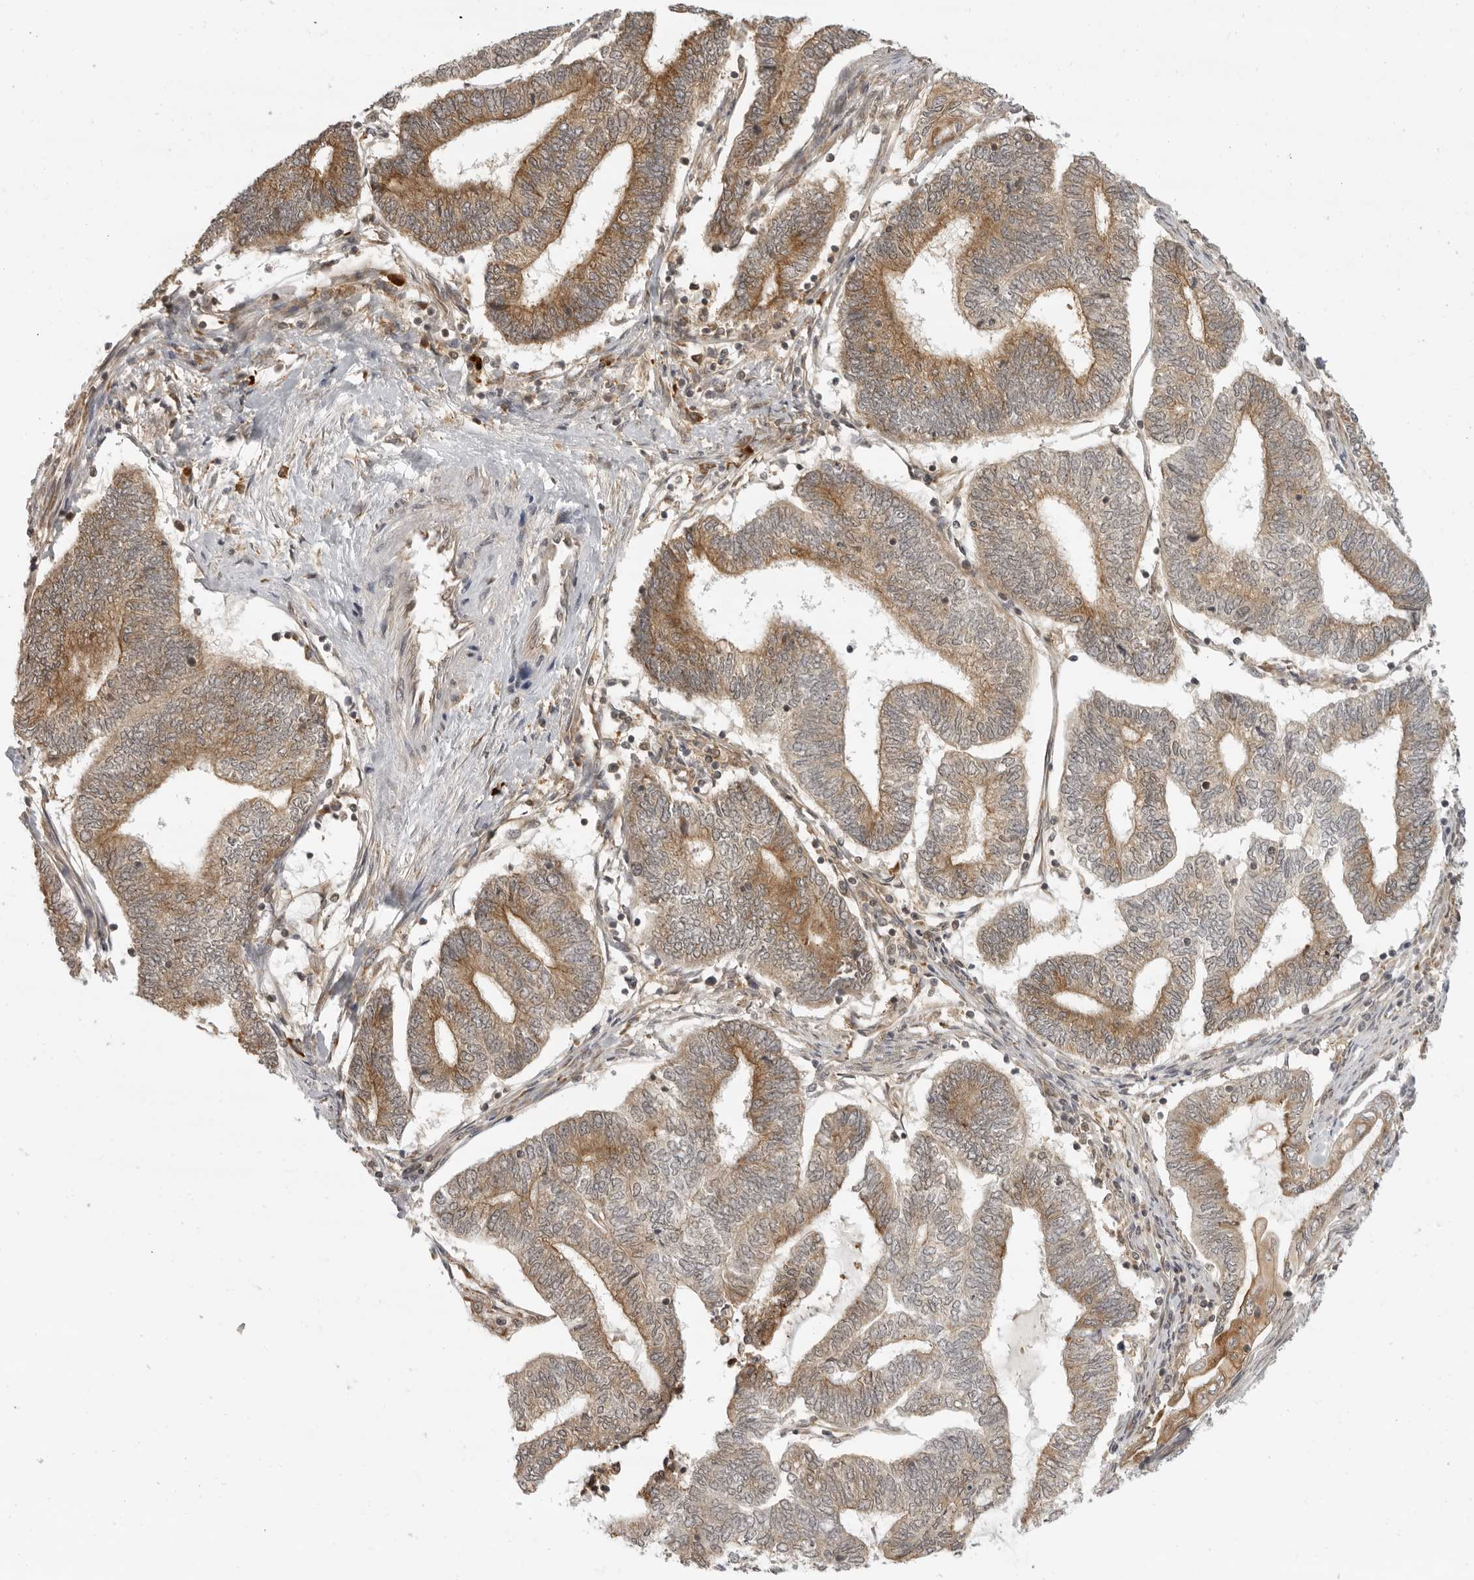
{"staining": {"intensity": "moderate", "quantity": ">75%", "location": "cytoplasmic/membranous"}, "tissue": "endometrial cancer", "cell_type": "Tumor cells", "image_type": "cancer", "snomed": [{"axis": "morphology", "description": "Adenocarcinoma, NOS"}, {"axis": "topography", "description": "Uterus"}, {"axis": "topography", "description": "Endometrium"}], "caption": "Endometrial cancer stained with immunohistochemistry (IHC) demonstrates moderate cytoplasmic/membranous positivity in about >75% of tumor cells. The protein of interest is stained brown, and the nuclei are stained in blue (DAB (3,3'-diaminobenzidine) IHC with brightfield microscopy, high magnification).", "gene": "PRRC2A", "patient": {"sex": "female", "age": 70}}